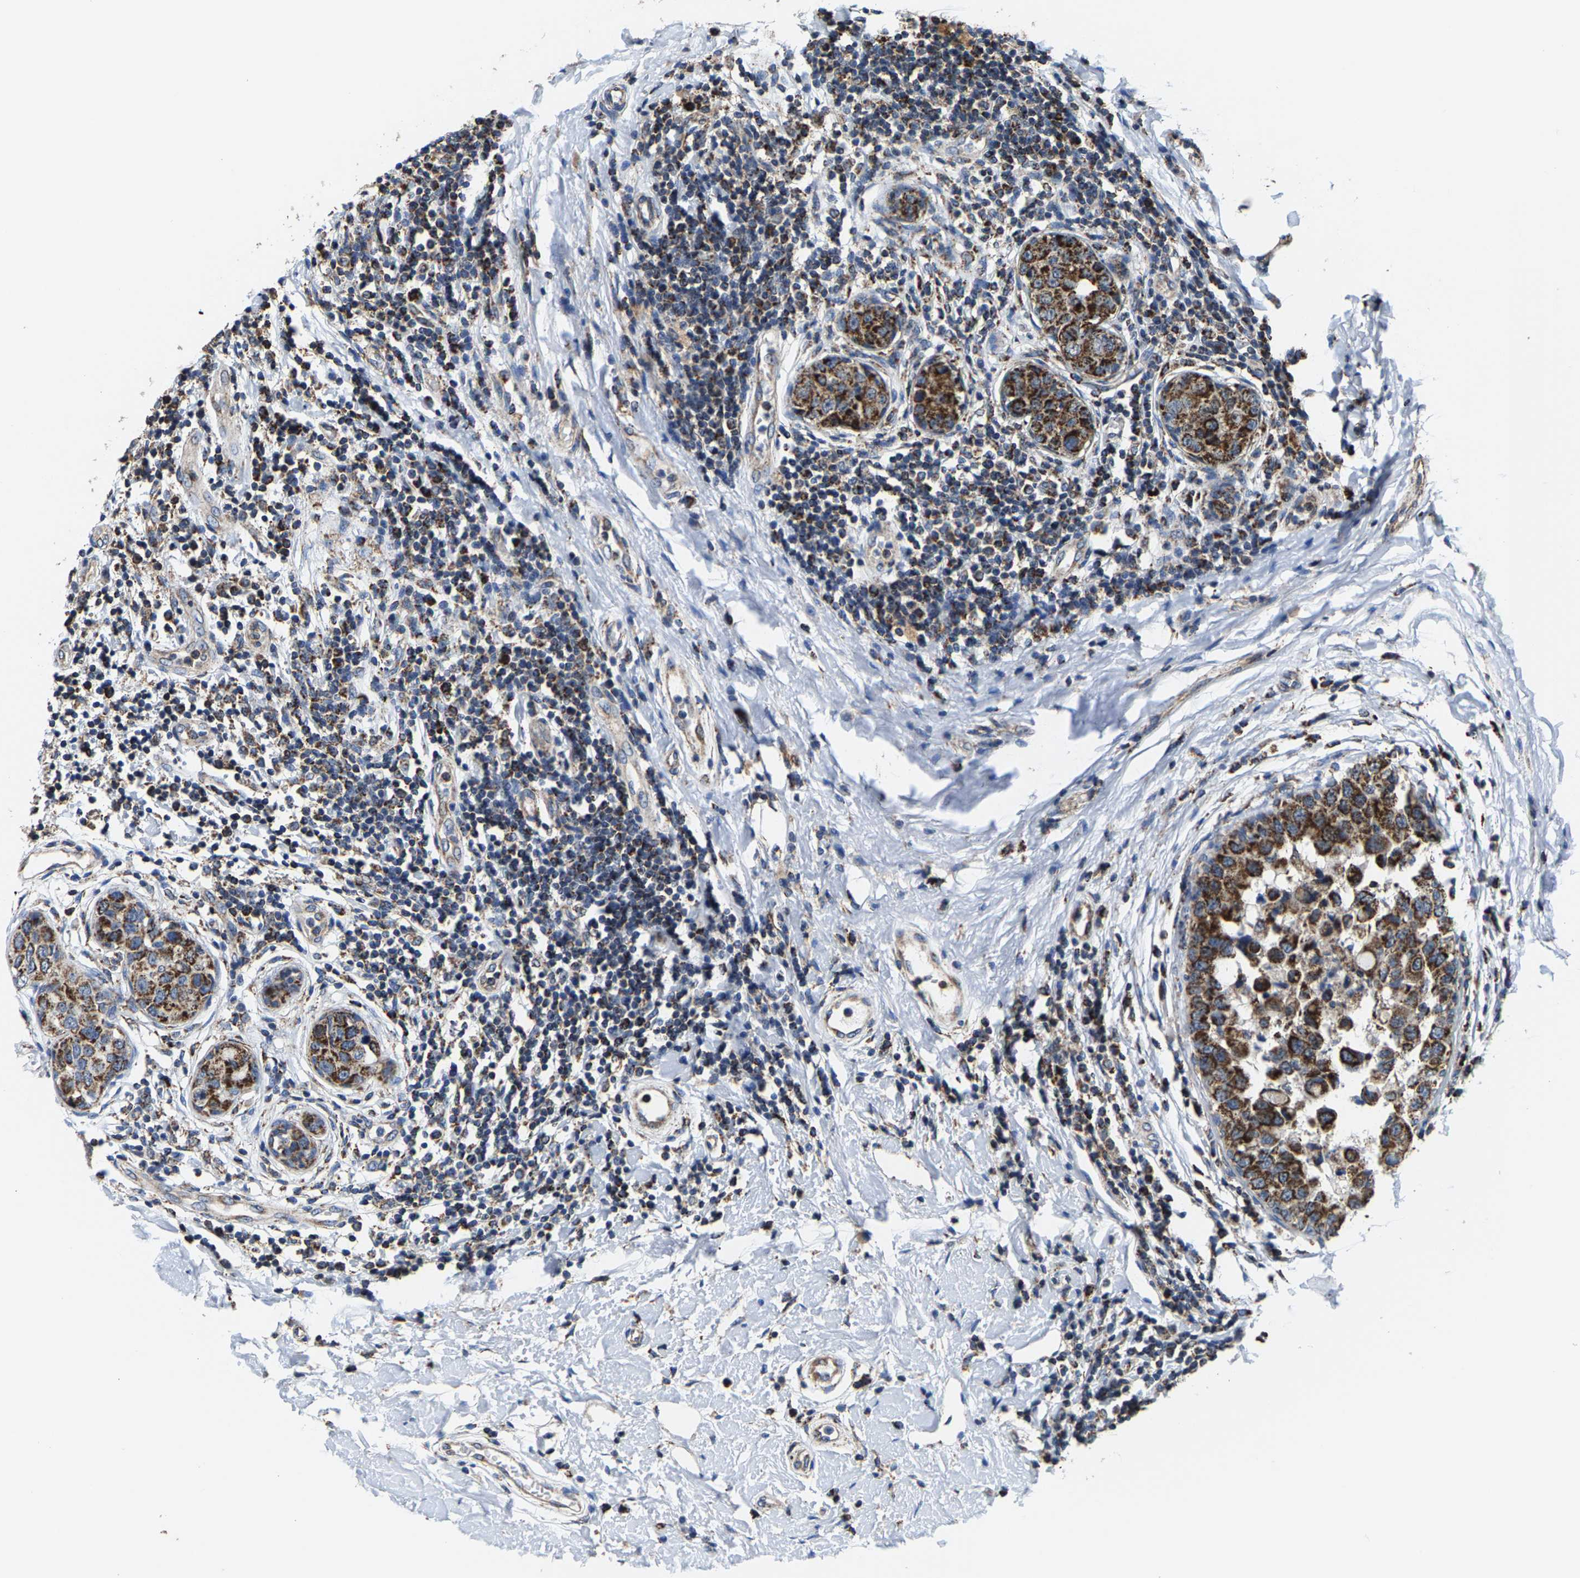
{"staining": {"intensity": "strong", "quantity": ">75%", "location": "cytoplasmic/membranous"}, "tissue": "breast cancer", "cell_type": "Tumor cells", "image_type": "cancer", "snomed": [{"axis": "morphology", "description": "Duct carcinoma"}, {"axis": "topography", "description": "Breast"}], "caption": "Strong cytoplasmic/membranous staining for a protein is present in approximately >75% of tumor cells of breast intraductal carcinoma using IHC.", "gene": "SHMT2", "patient": {"sex": "female", "age": 27}}